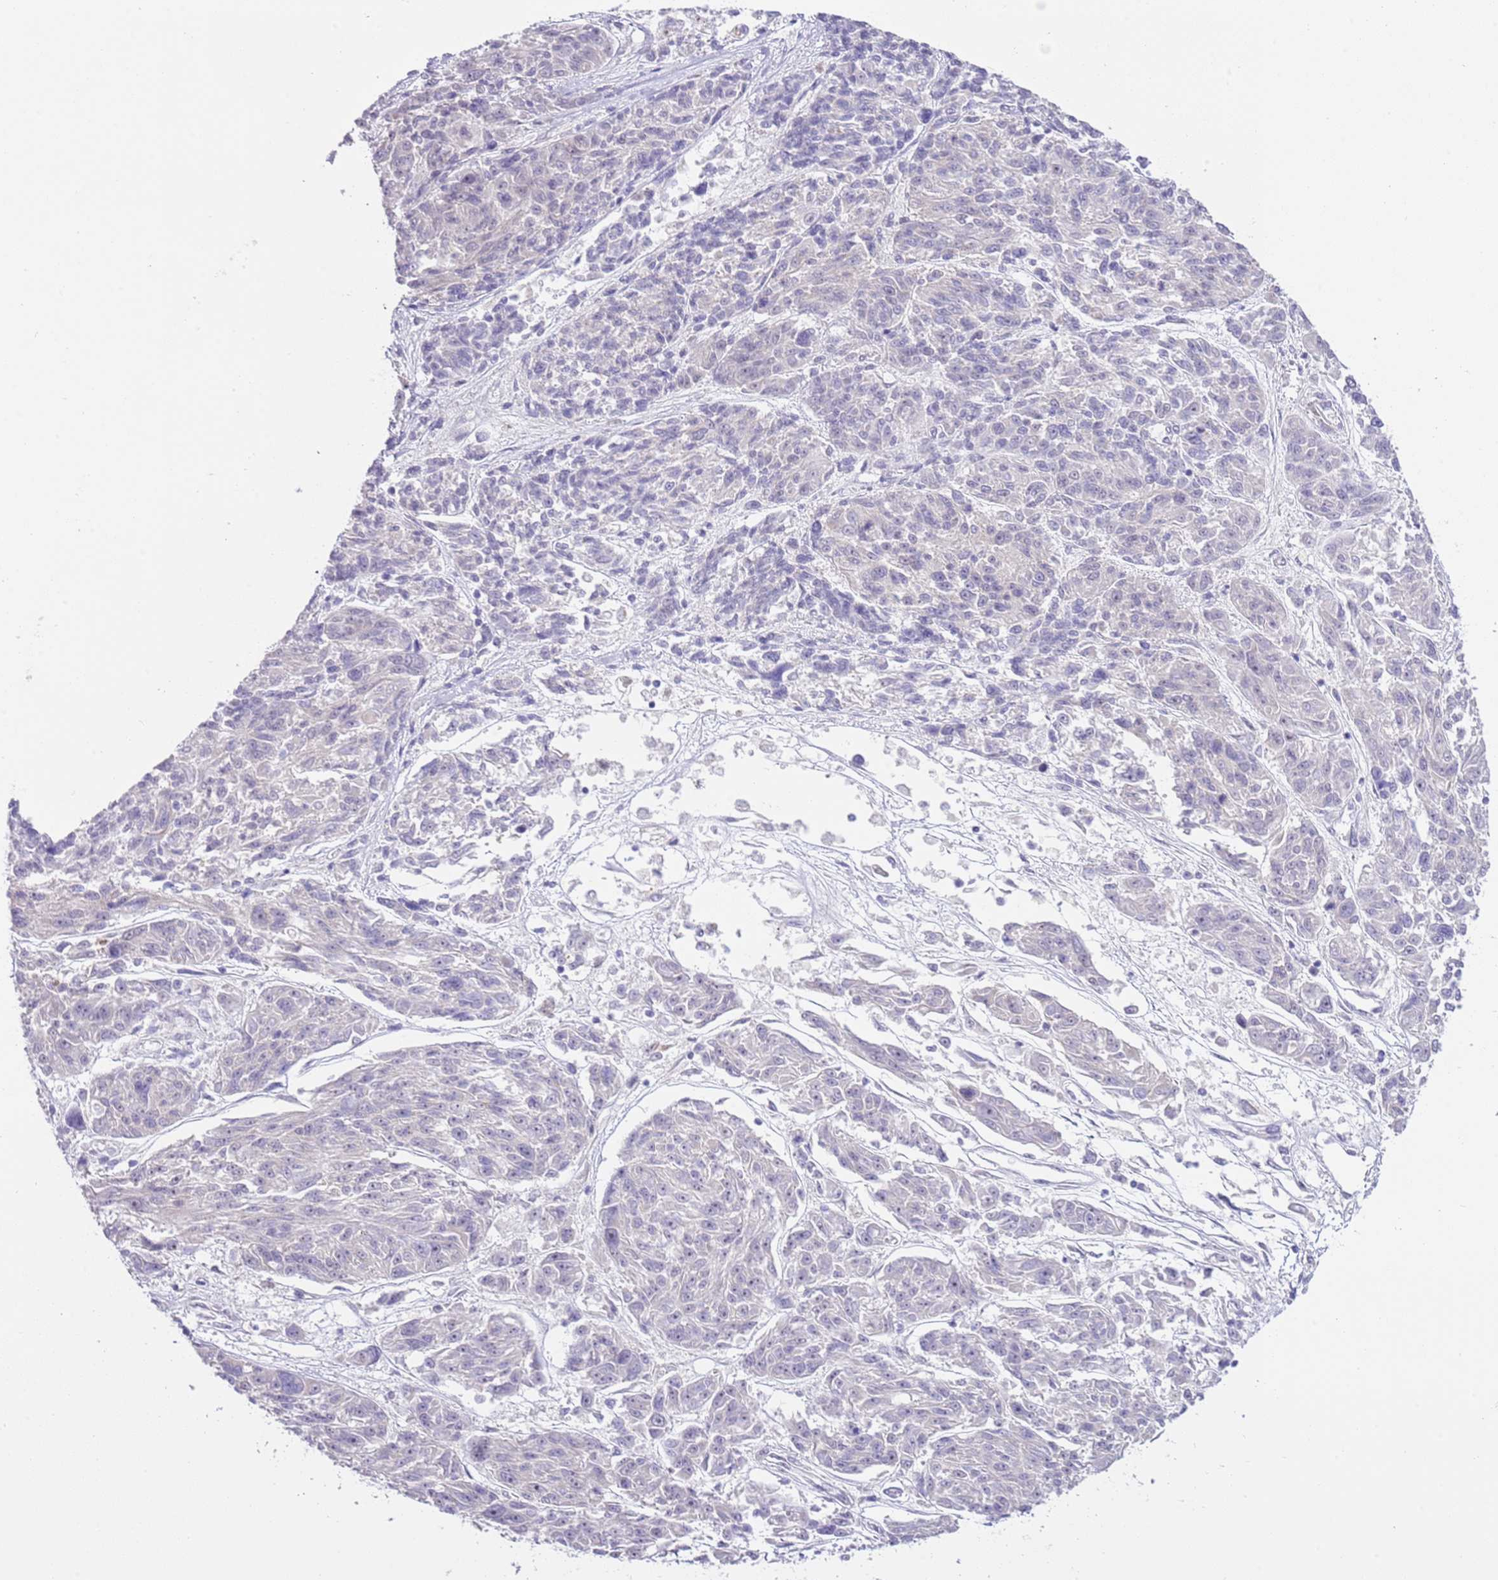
{"staining": {"intensity": "negative", "quantity": "none", "location": "none"}, "tissue": "melanoma", "cell_type": "Tumor cells", "image_type": "cancer", "snomed": [{"axis": "morphology", "description": "Malignant melanoma, NOS"}, {"axis": "topography", "description": "Skin"}], "caption": "An image of human malignant melanoma is negative for staining in tumor cells. (DAB (3,3'-diaminobenzidine) immunohistochemistry (IHC) with hematoxylin counter stain).", "gene": "FBRSL1", "patient": {"sex": "male", "age": 53}}